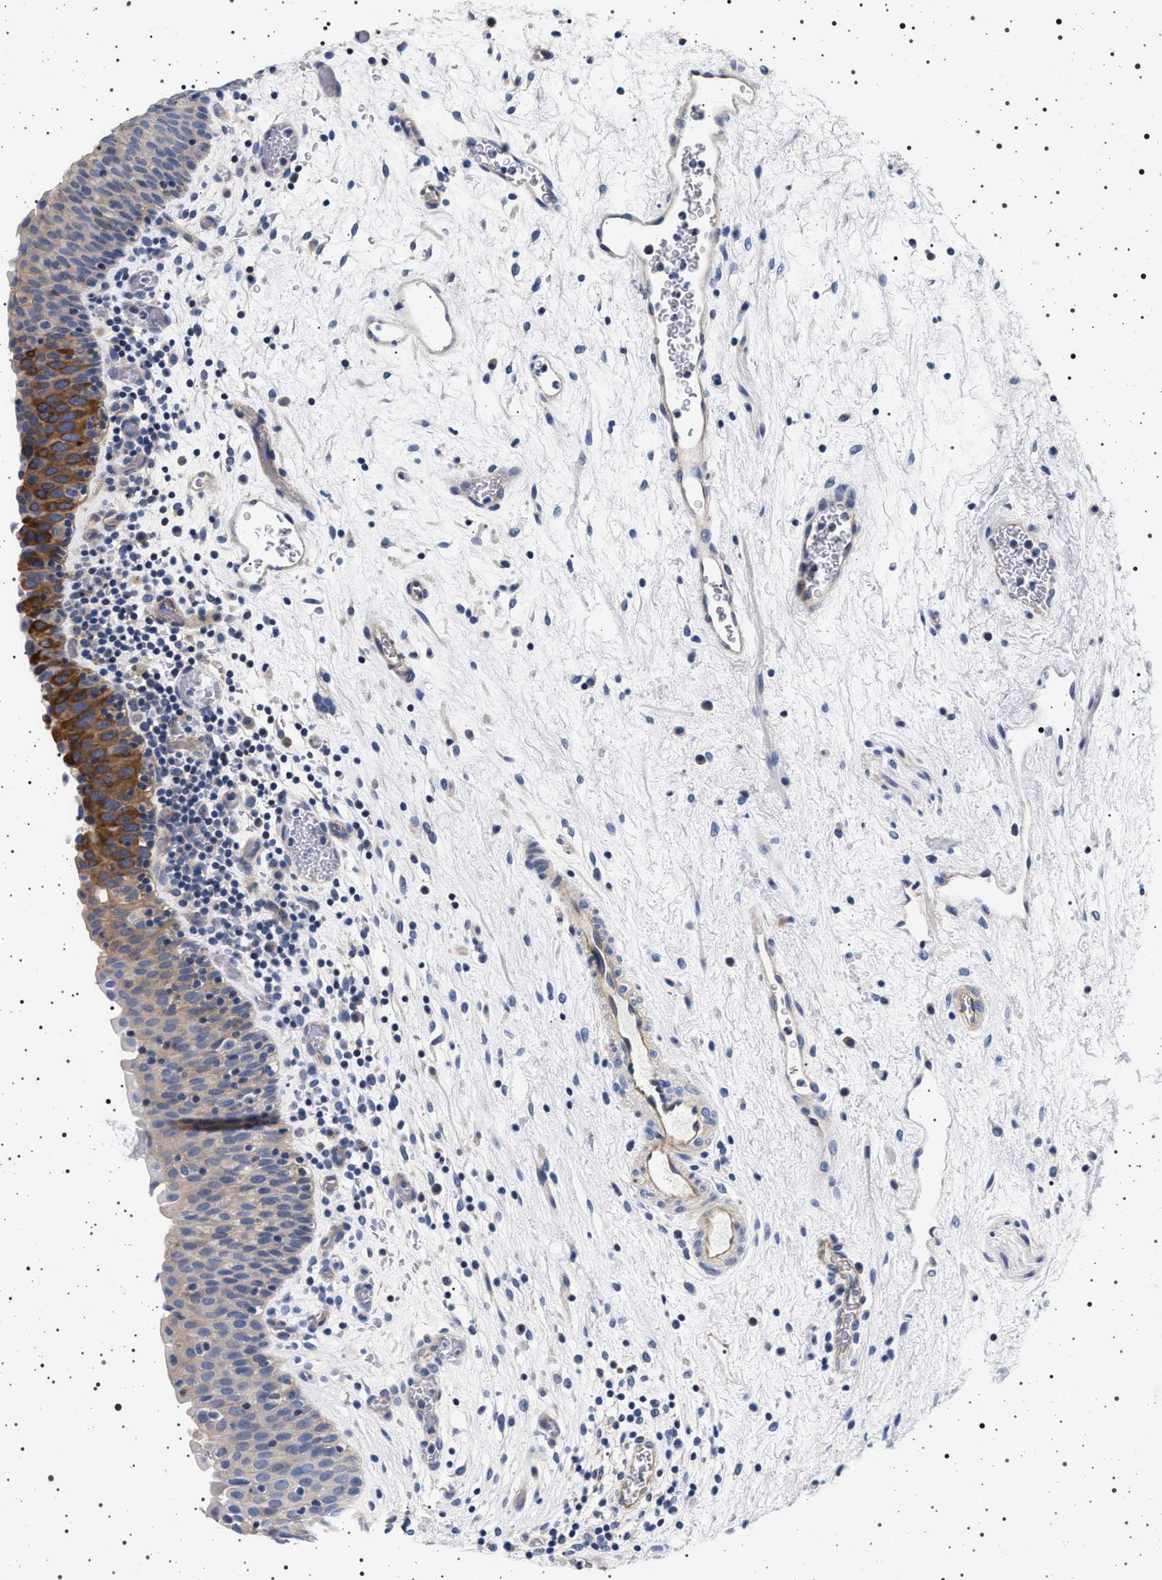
{"staining": {"intensity": "strong", "quantity": "<25%", "location": "cytoplasmic/membranous"}, "tissue": "urinary bladder", "cell_type": "Urothelial cells", "image_type": "normal", "snomed": [{"axis": "morphology", "description": "Normal tissue, NOS"}, {"axis": "topography", "description": "Urinary bladder"}], "caption": "A brown stain labels strong cytoplasmic/membranous expression of a protein in urothelial cells of unremarkable human urinary bladder. Nuclei are stained in blue.", "gene": "HSD17B1", "patient": {"sex": "male", "age": 37}}